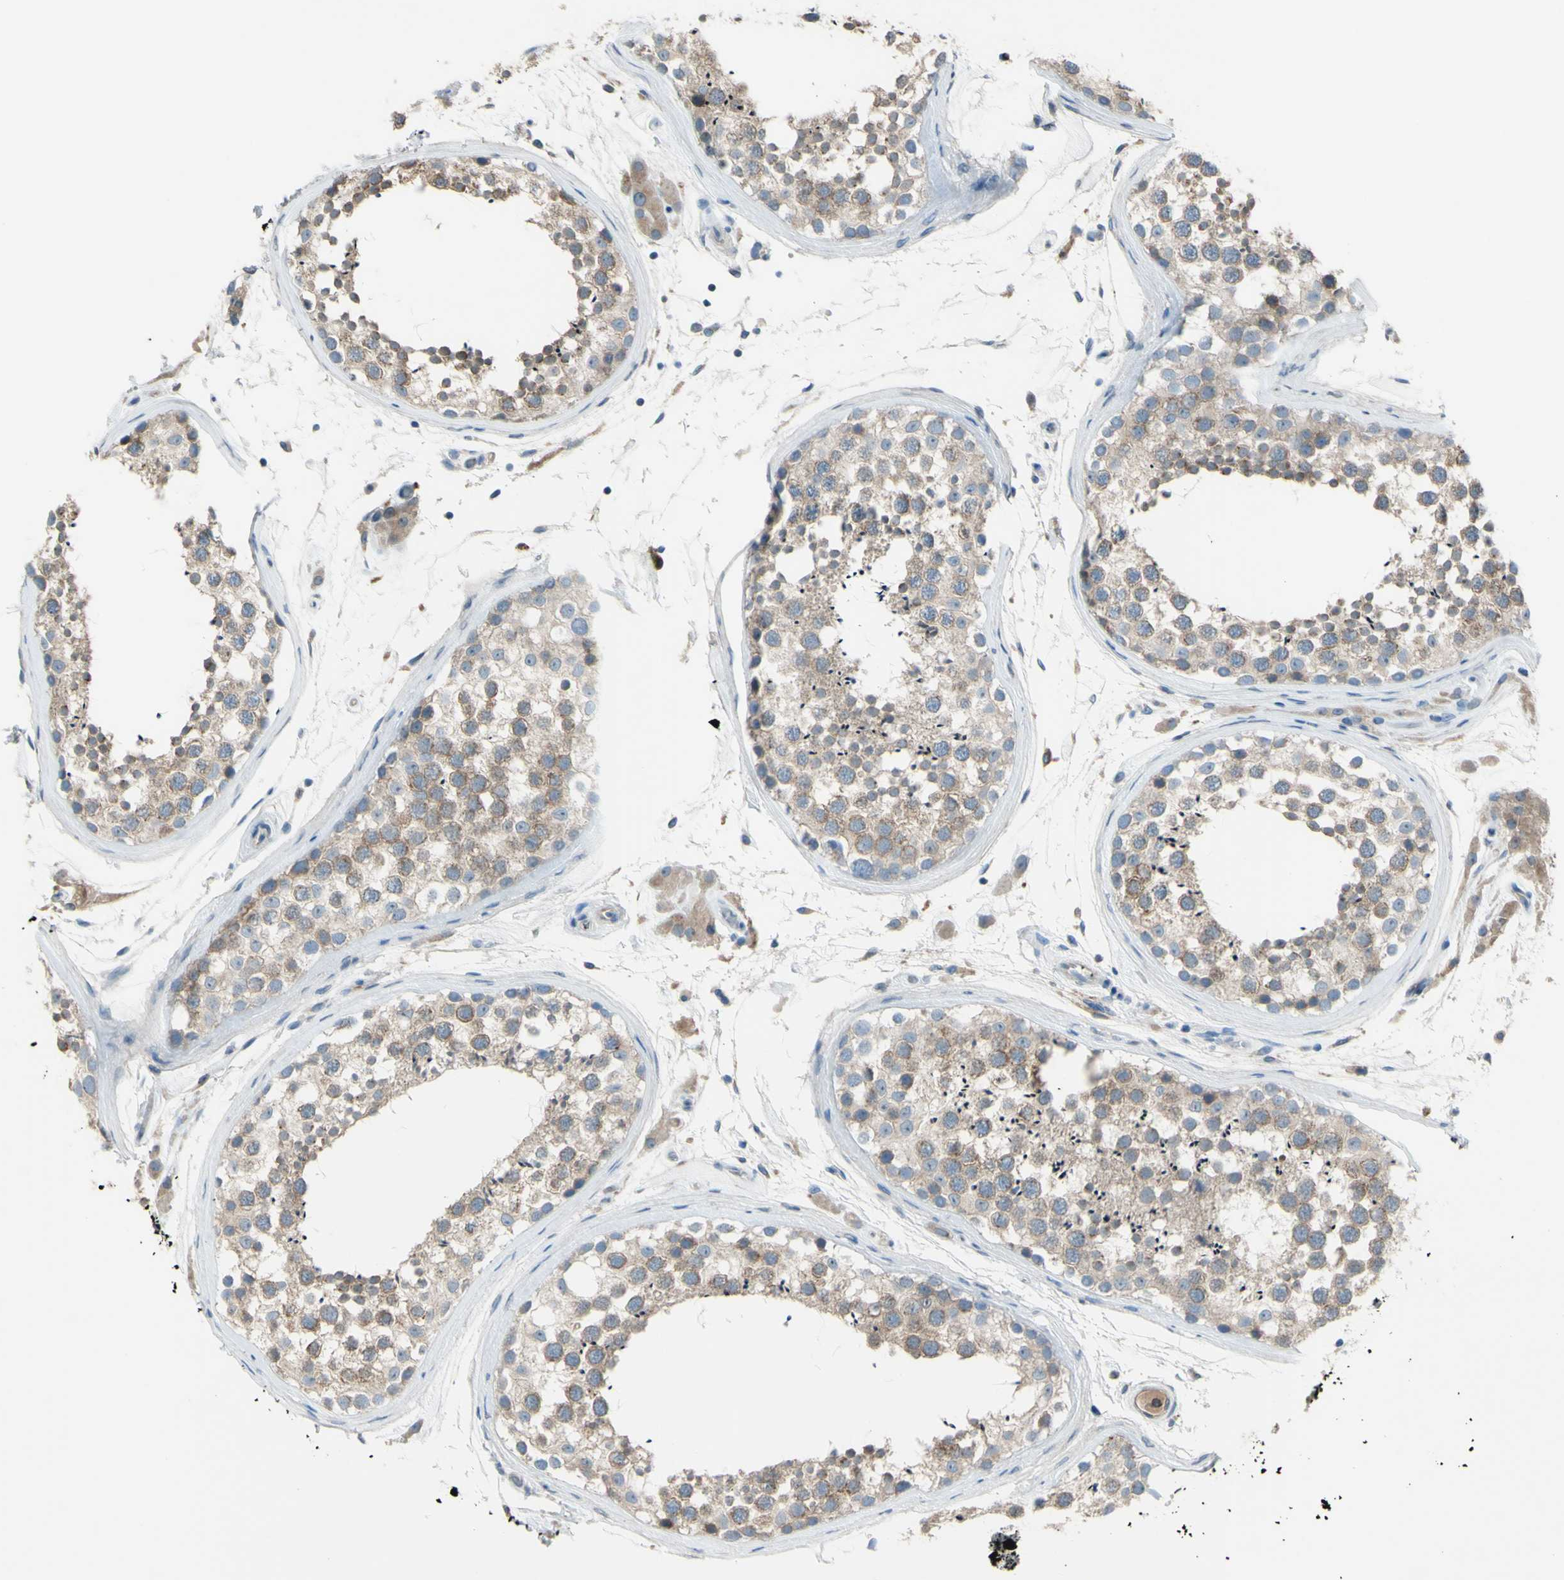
{"staining": {"intensity": "weak", "quantity": "25%-75%", "location": "cytoplasmic/membranous"}, "tissue": "testis", "cell_type": "Cells in seminiferous ducts", "image_type": "normal", "snomed": [{"axis": "morphology", "description": "Normal tissue, NOS"}, {"axis": "topography", "description": "Testis"}], "caption": "Immunohistochemical staining of benign testis demonstrates 25%-75% levels of weak cytoplasmic/membranous protein expression in approximately 25%-75% of cells in seminiferous ducts.", "gene": "ATRN", "patient": {"sex": "male", "age": 46}}